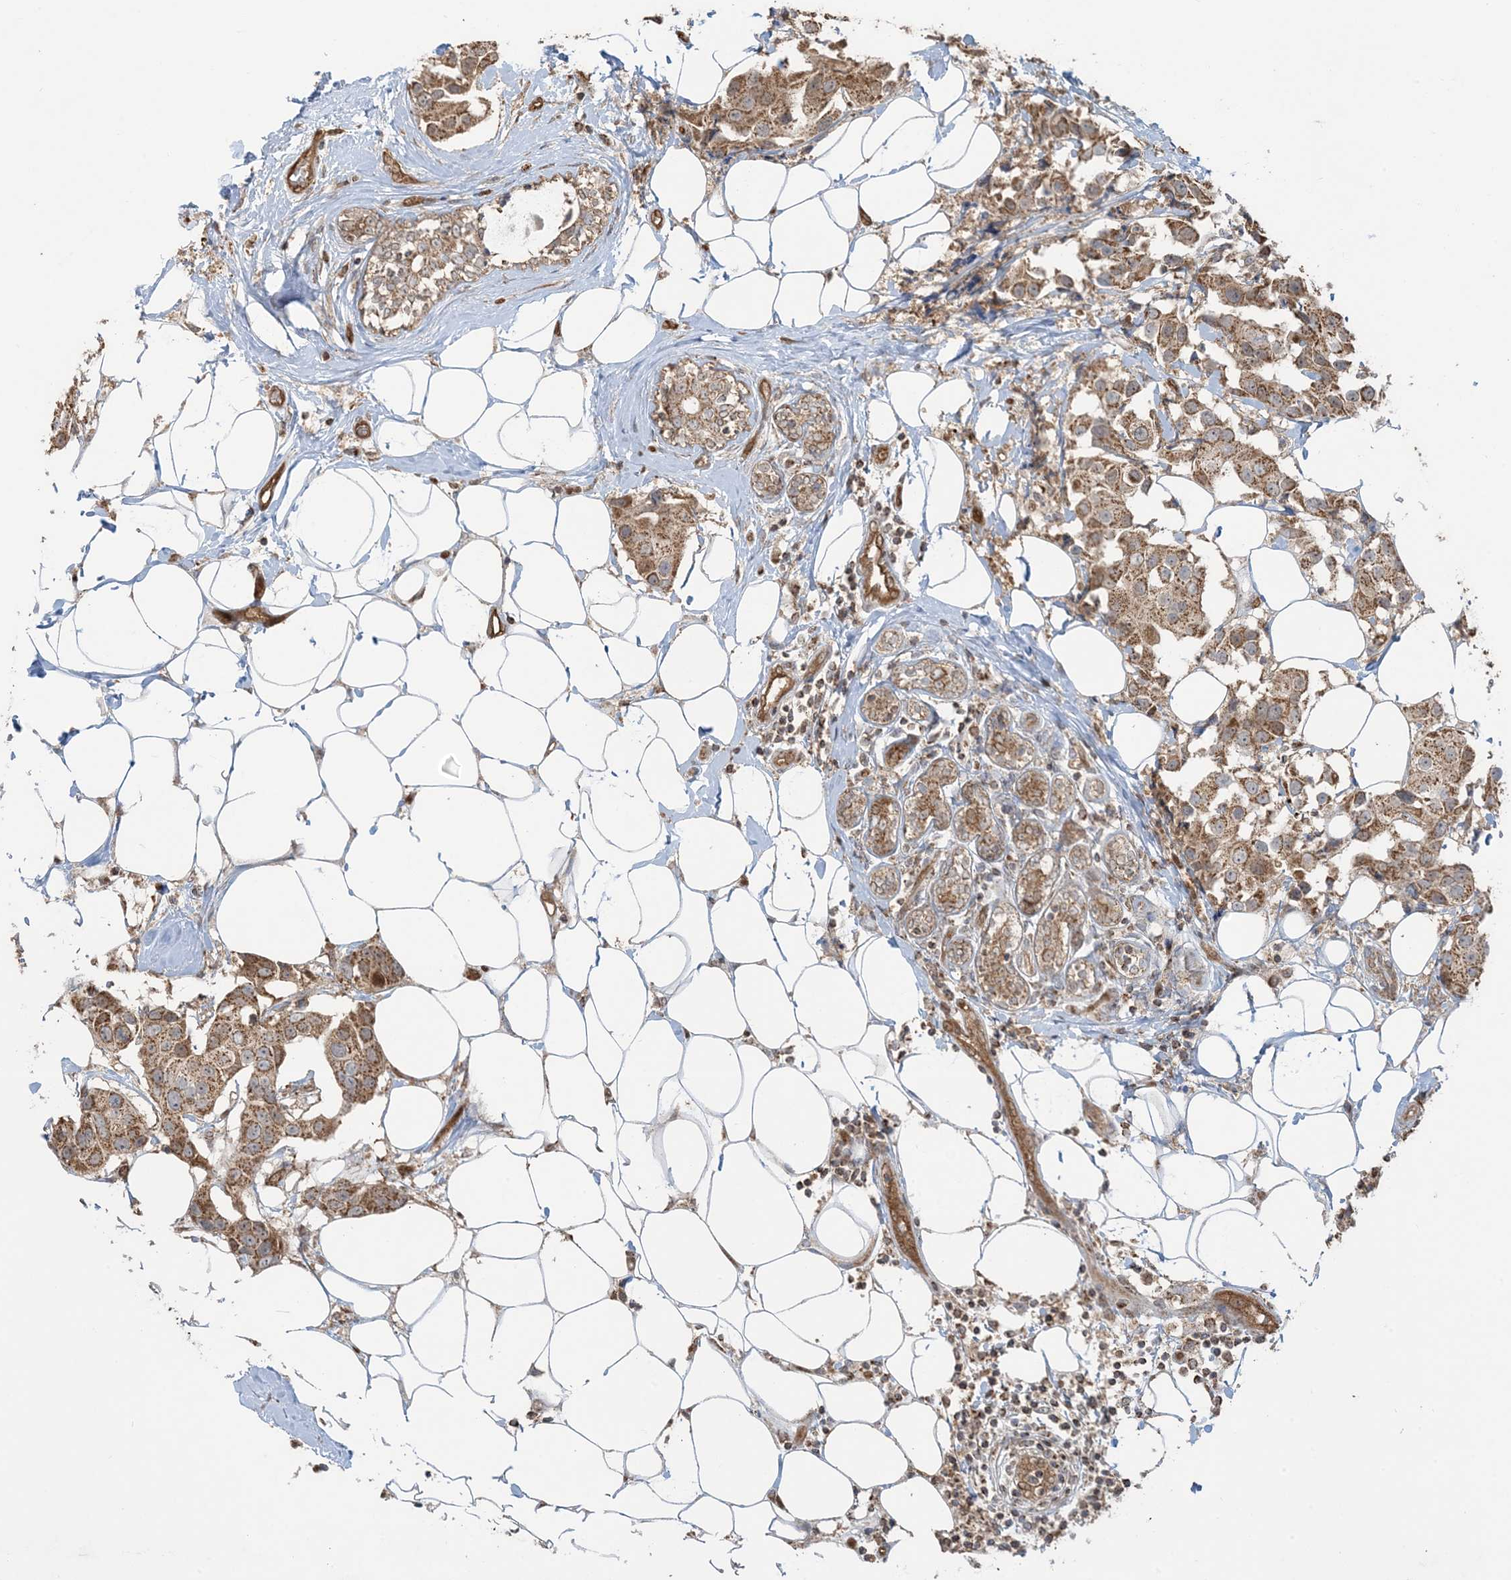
{"staining": {"intensity": "moderate", "quantity": ">75%", "location": "cytoplasmic/membranous"}, "tissue": "breast cancer", "cell_type": "Tumor cells", "image_type": "cancer", "snomed": [{"axis": "morphology", "description": "Normal tissue, NOS"}, {"axis": "morphology", "description": "Duct carcinoma"}, {"axis": "topography", "description": "Breast"}], "caption": "The histopathology image reveals a brown stain indicating the presence of a protein in the cytoplasmic/membranous of tumor cells in breast intraductal carcinoma. (DAB (3,3'-diaminobenzidine) IHC with brightfield microscopy, high magnification).", "gene": "PPM1F", "patient": {"sex": "female", "age": 39}}